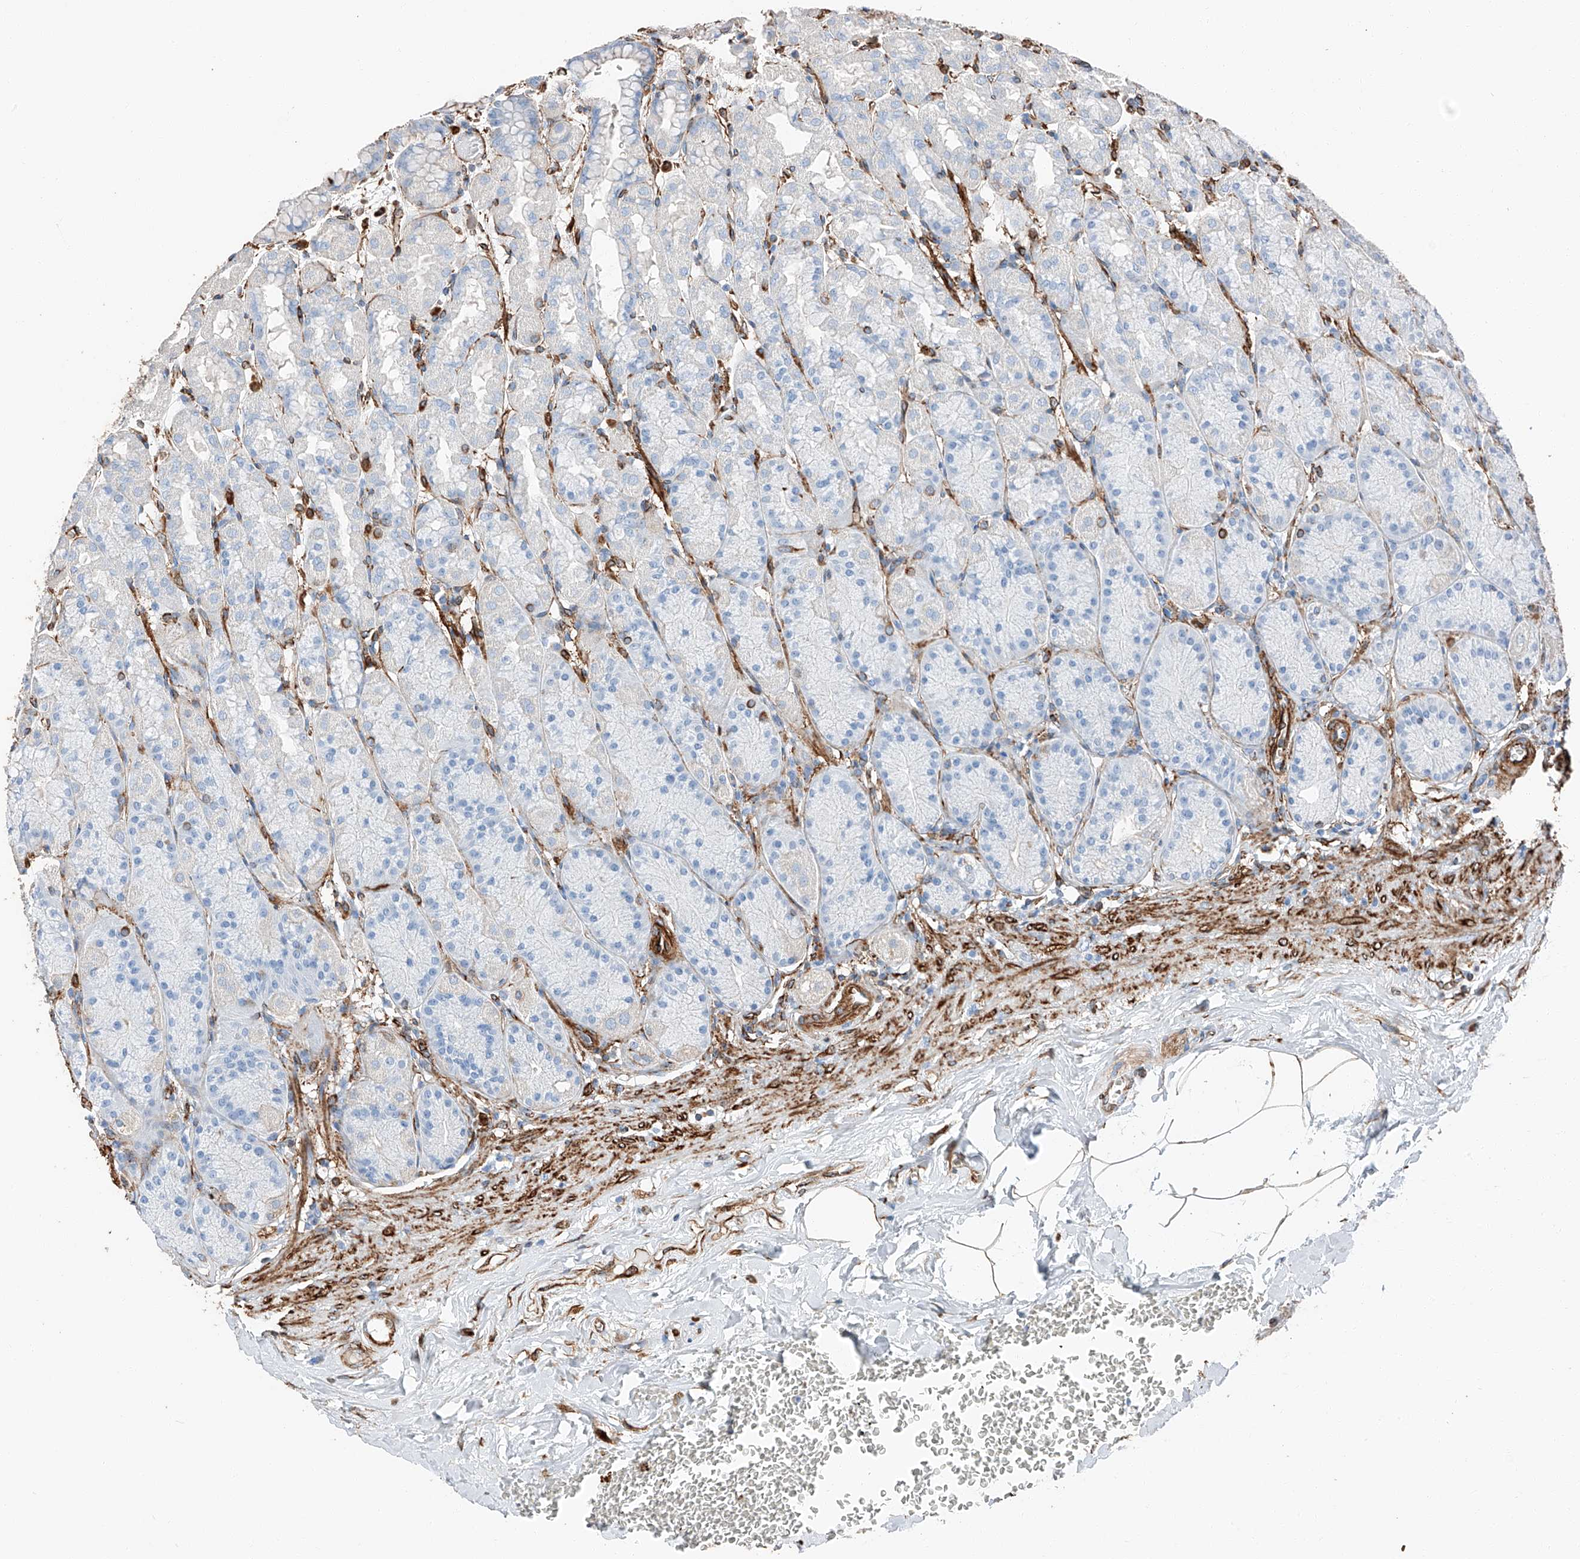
{"staining": {"intensity": "negative", "quantity": "none", "location": "none"}, "tissue": "stomach", "cell_type": "Glandular cells", "image_type": "normal", "snomed": [{"axis": "morphology", "description": "Normal tissue, NOS"}, {"axis": "topography", "description": "Stomach"}], "caption": "Immunohistochemistry (IHC) micrograph of benign stomach stained for a protein (brown), which shows no expression in glandular cells. (Brightfield microscopy of DAB (3,3'-diaminobenzidine) immunohistochemistry (IHC) at high magnification).", "gene": "ZNF804A", "patient": {"sex": "male", "age": 42}}